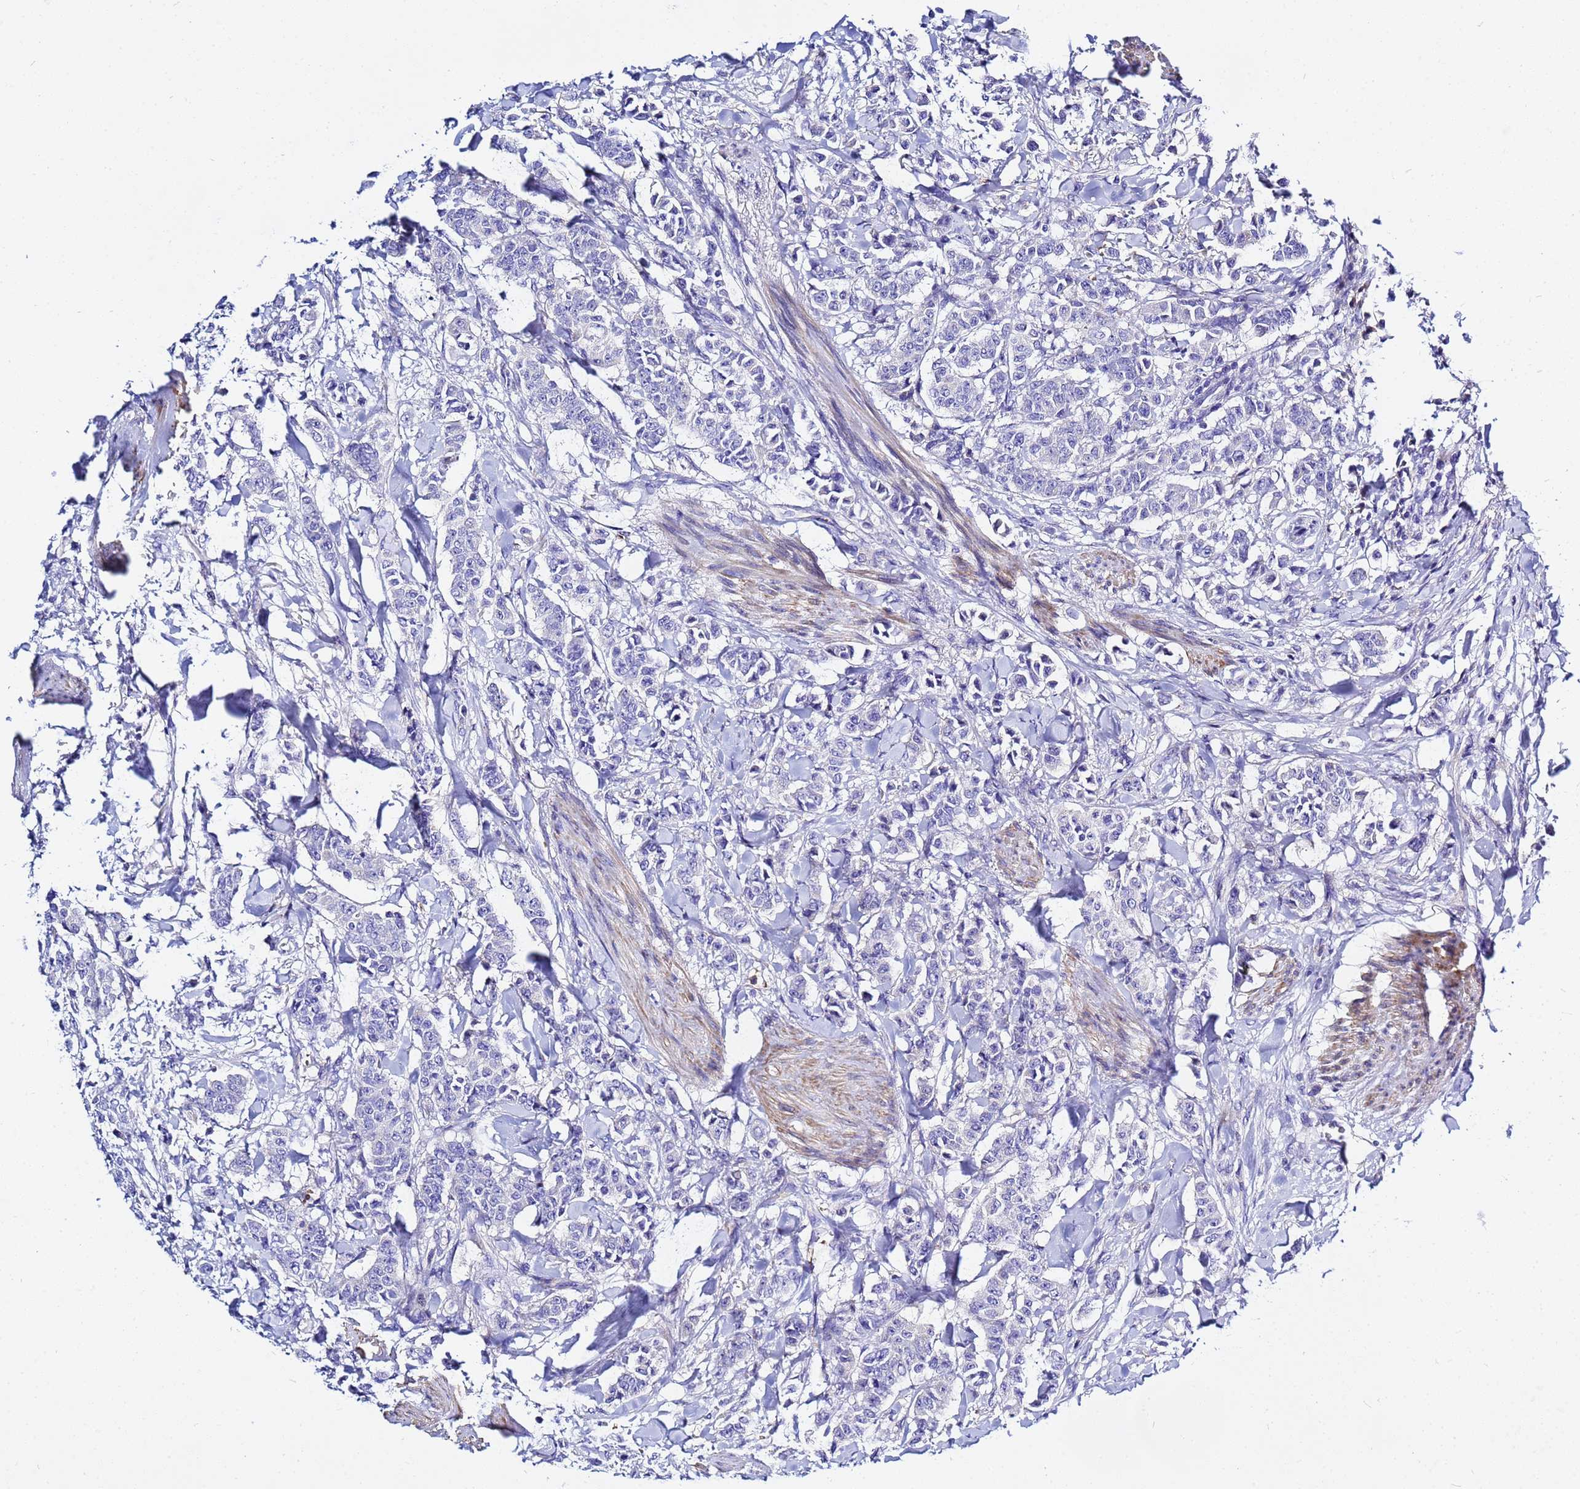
{"staining": {"intensity": "negative", "quantity": "none", "location": "none"}, "tissue": "breast cancer", "cell_type": "Tumor cells", "image_type": "cancer", "snomed": [{"axis": "morphology", "description": "Duct carcinoma"}, {"axis": "topography", "description": "Breast"}], "caption": "A micrograph of breast cancer (infiltrating ductal carcinoma) stained for a protein exhibits no brown staining in tumor cells. The staining is performed using DAB (3,3'-diaminobenzidine) brown chromogen with nuclei counter-stained in using hematoxylin.", "gene": "USP18", "patient": {"sex": "female", "age": 40}}